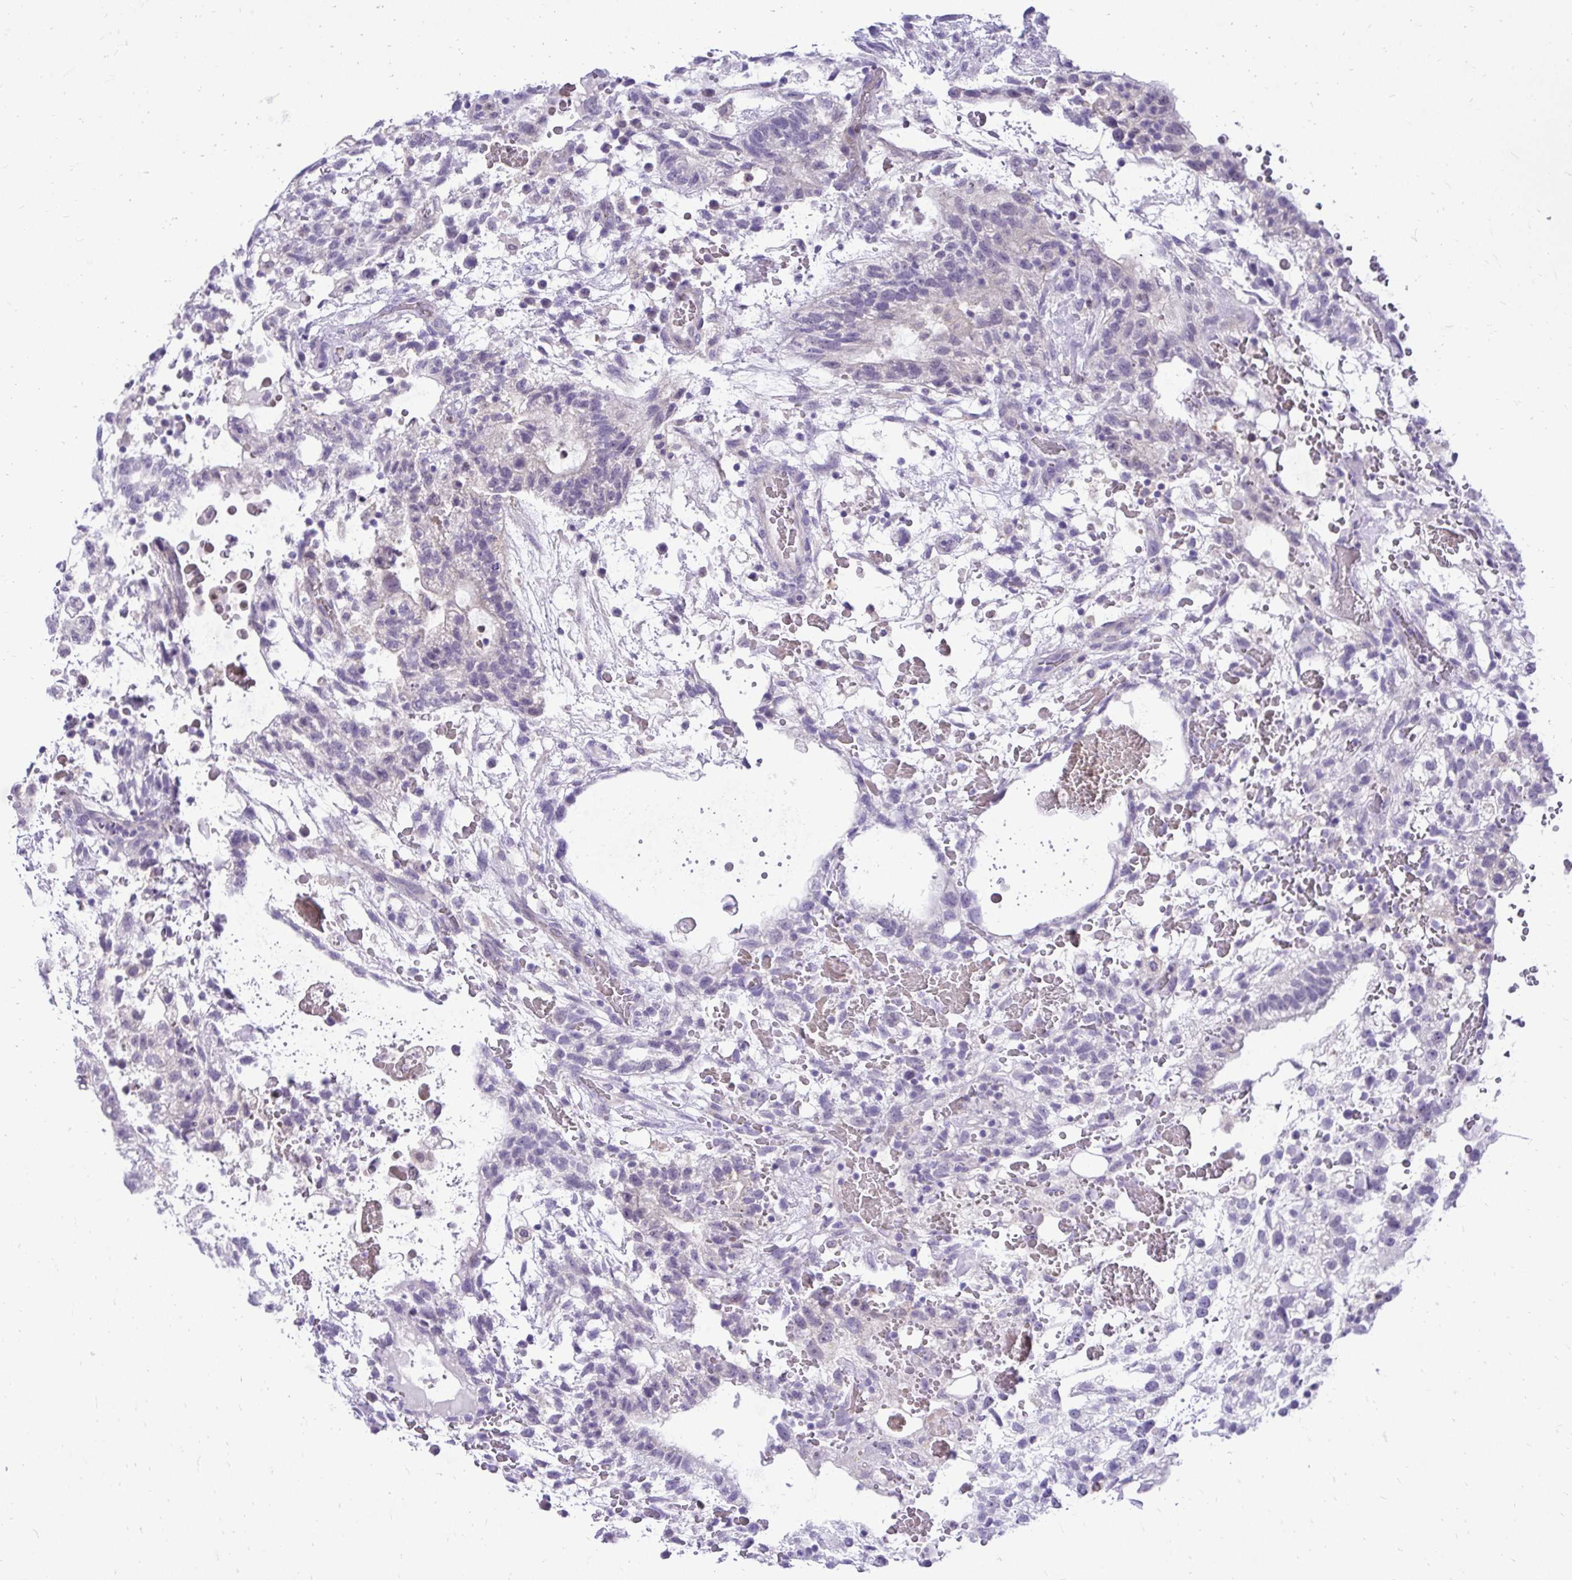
{"staining": {"intensity": "negative", "quantity": "none", "location": "none"}, "tissue": "testis cancer", "cell_type": "Tumor cells", "image_type": "cancer", "snomed": [{"axis": "morphology", "description": "Normal tissue, NOS"}, {"axis": "morphology", "description": "Carcinoma, Embryonal, NOS"}, {"axis": "topography", "description": "Testis"}], "caption": "High power microscopy image of an IHC micrograph of testis cancer (embryonal carcinoma), revealing no significant positivity in tumor cells. Nuclei are stained in blue.", "gene": "ZSWIM9", "patient": {"sex": "male", "age": 32}}